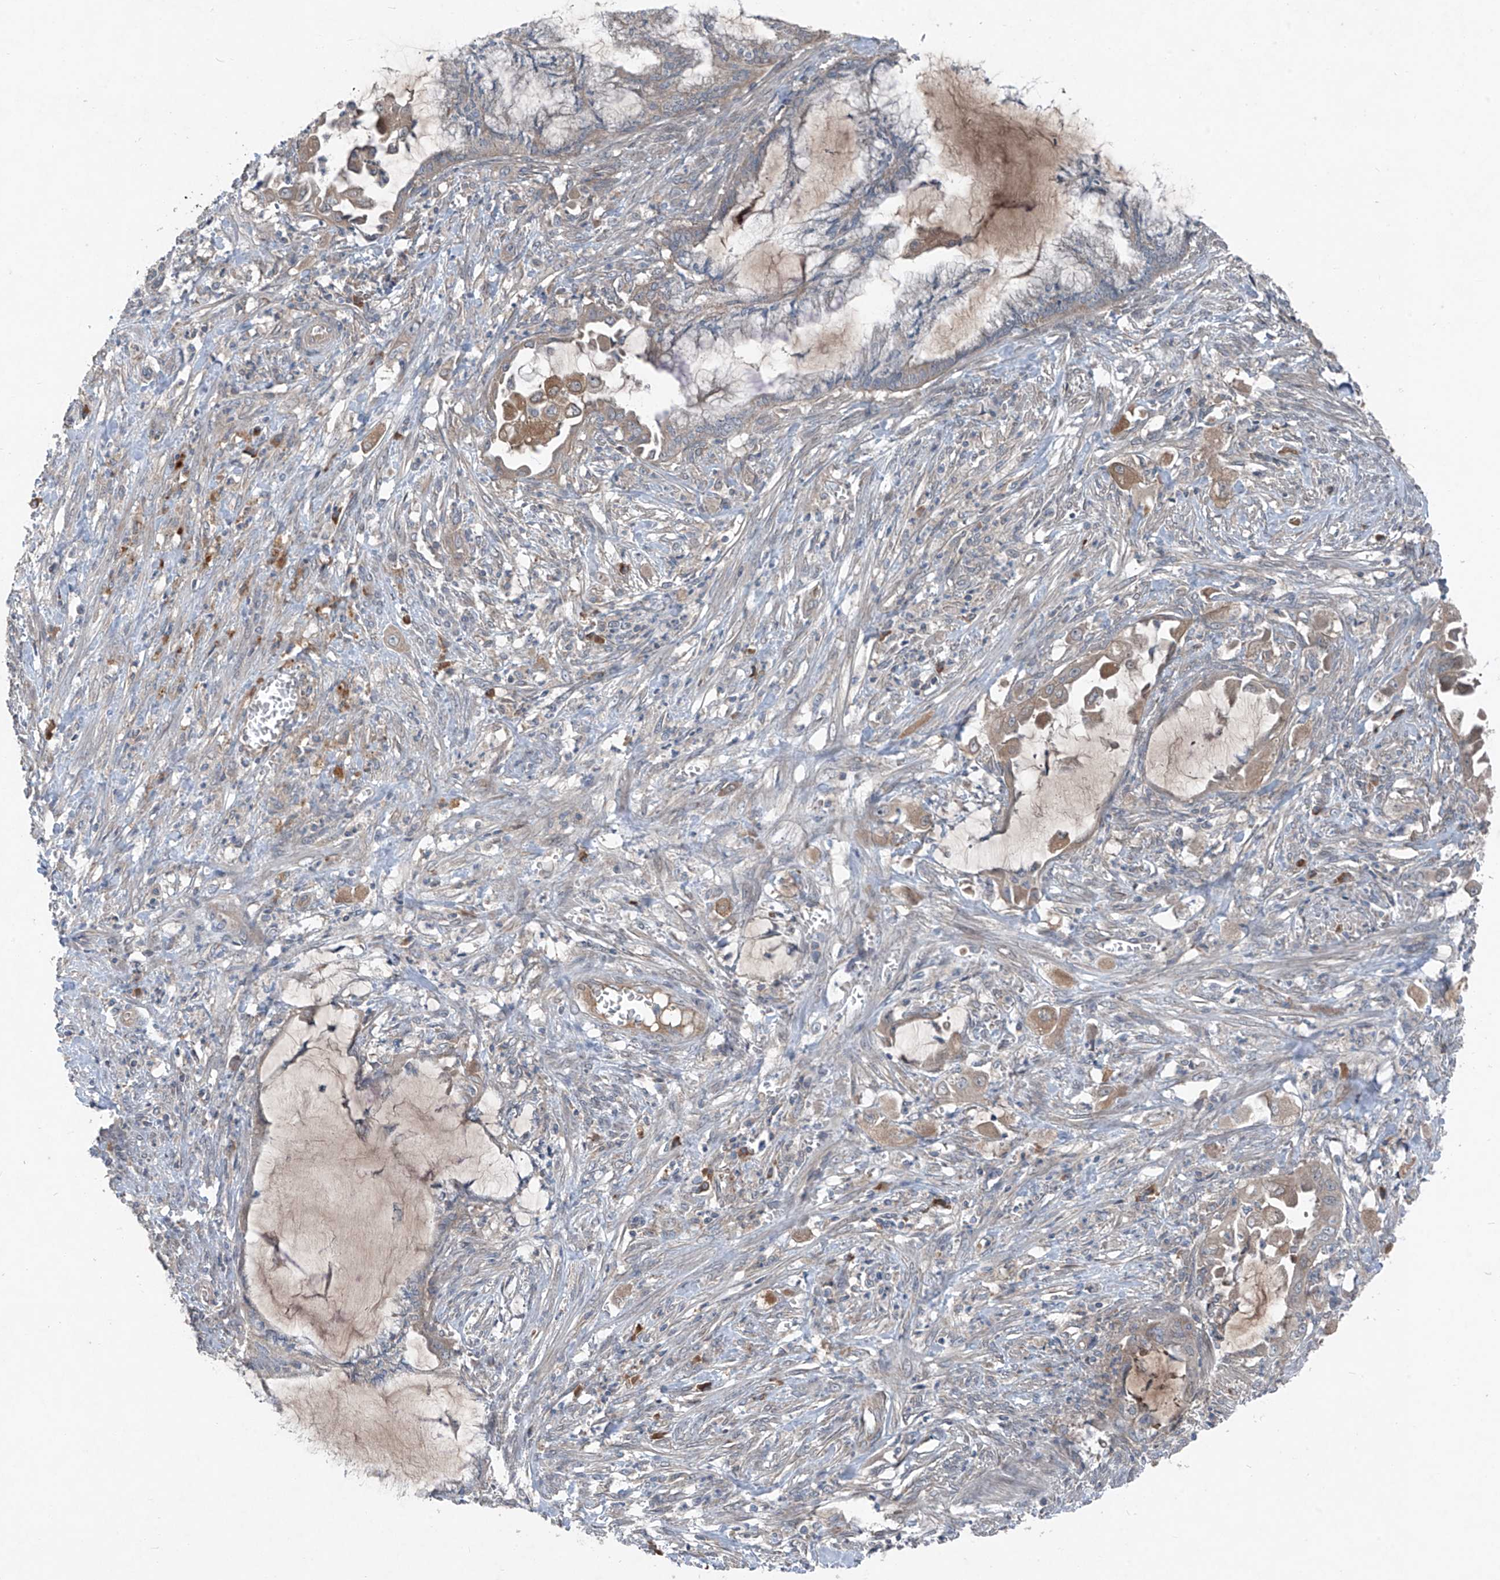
{"staining": {"intensity": "moderate", "quantity": "<25%", "location": "cytoplasmic/membranous"}, "tissue": "endometrial cancer", "cell_type": "Tumor cells", "image_type": "cancer", "snomed": [{"axis": "morphology", "description": "Adenocarcinoma, NOS"}, {"axis": "topography", "description": "Endometrium"}], "caption": "This image exhibits immunohistochemistry (IHC) staining of endometrial adenocarcinoma, with low moderate cytoplasmic/membranous staining in approximately <25% of tumor cells.", "gene": "FOXRED2", "patient": {"sex": "female", "age": 86}}